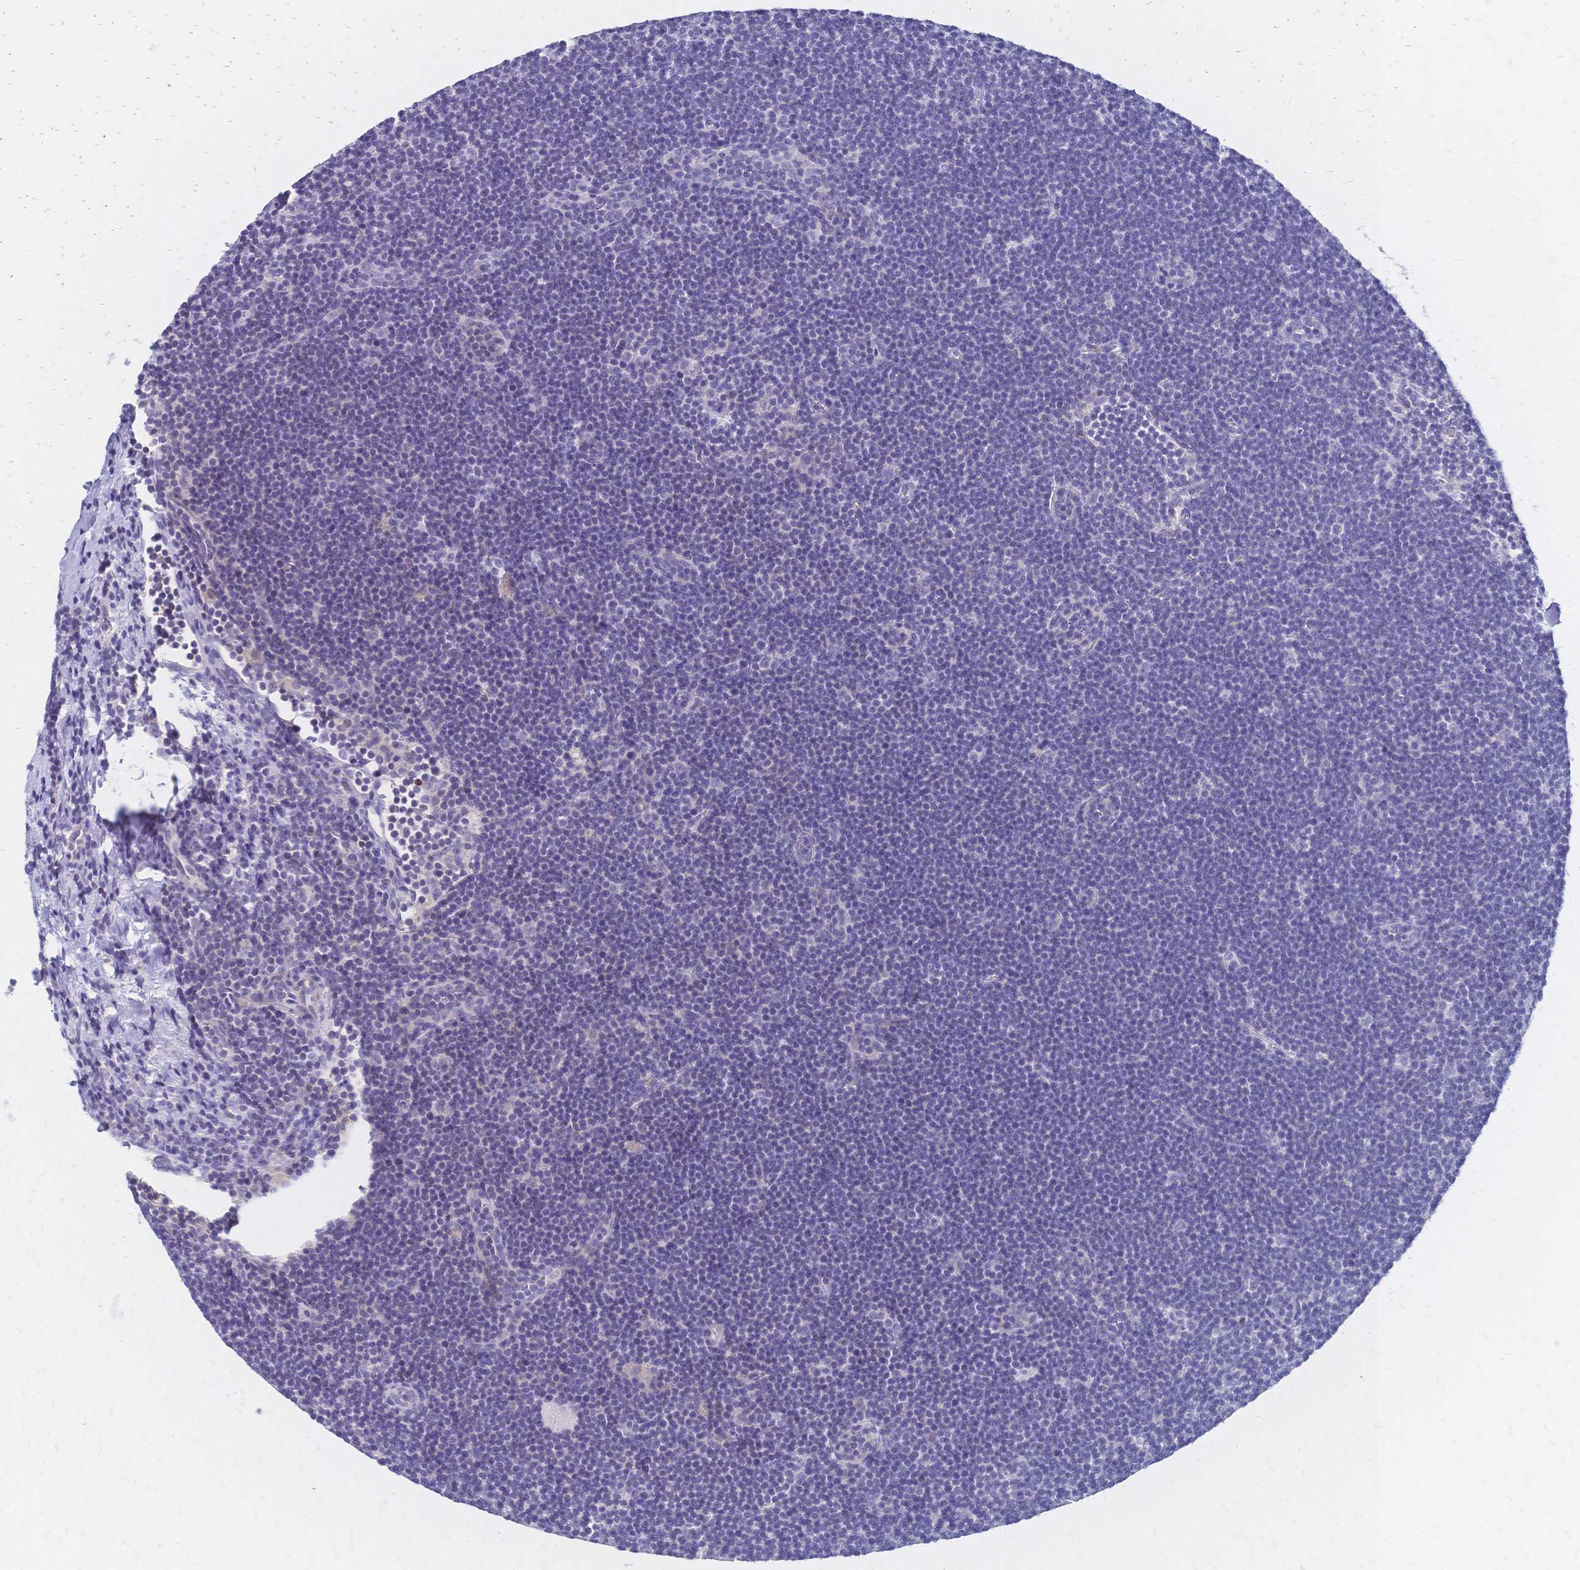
{"staining": {"intensity": "negative", "quantity": "none", "location": "none"}, "tissue": "lymphoma", "cell_type": "Tumor cells", "image_type": "cancer", "snomed": [{"axis": "morphology", "description": "Malignant lymphoma, non-Hodgkin's type, Low grade"}, {"axis": "topography", "description": "Lymph node"}], "caption": "An immunohistochemistry photomicrograph of low-grade malignant lymphoma, non-Hodgkin's type is shown. There is no staining in tumor cells of low-grade malignant lymphoma, non-Hodgkin's type.", "gene": "DTNB", "patient": {"sex": "female", "age": 73}}